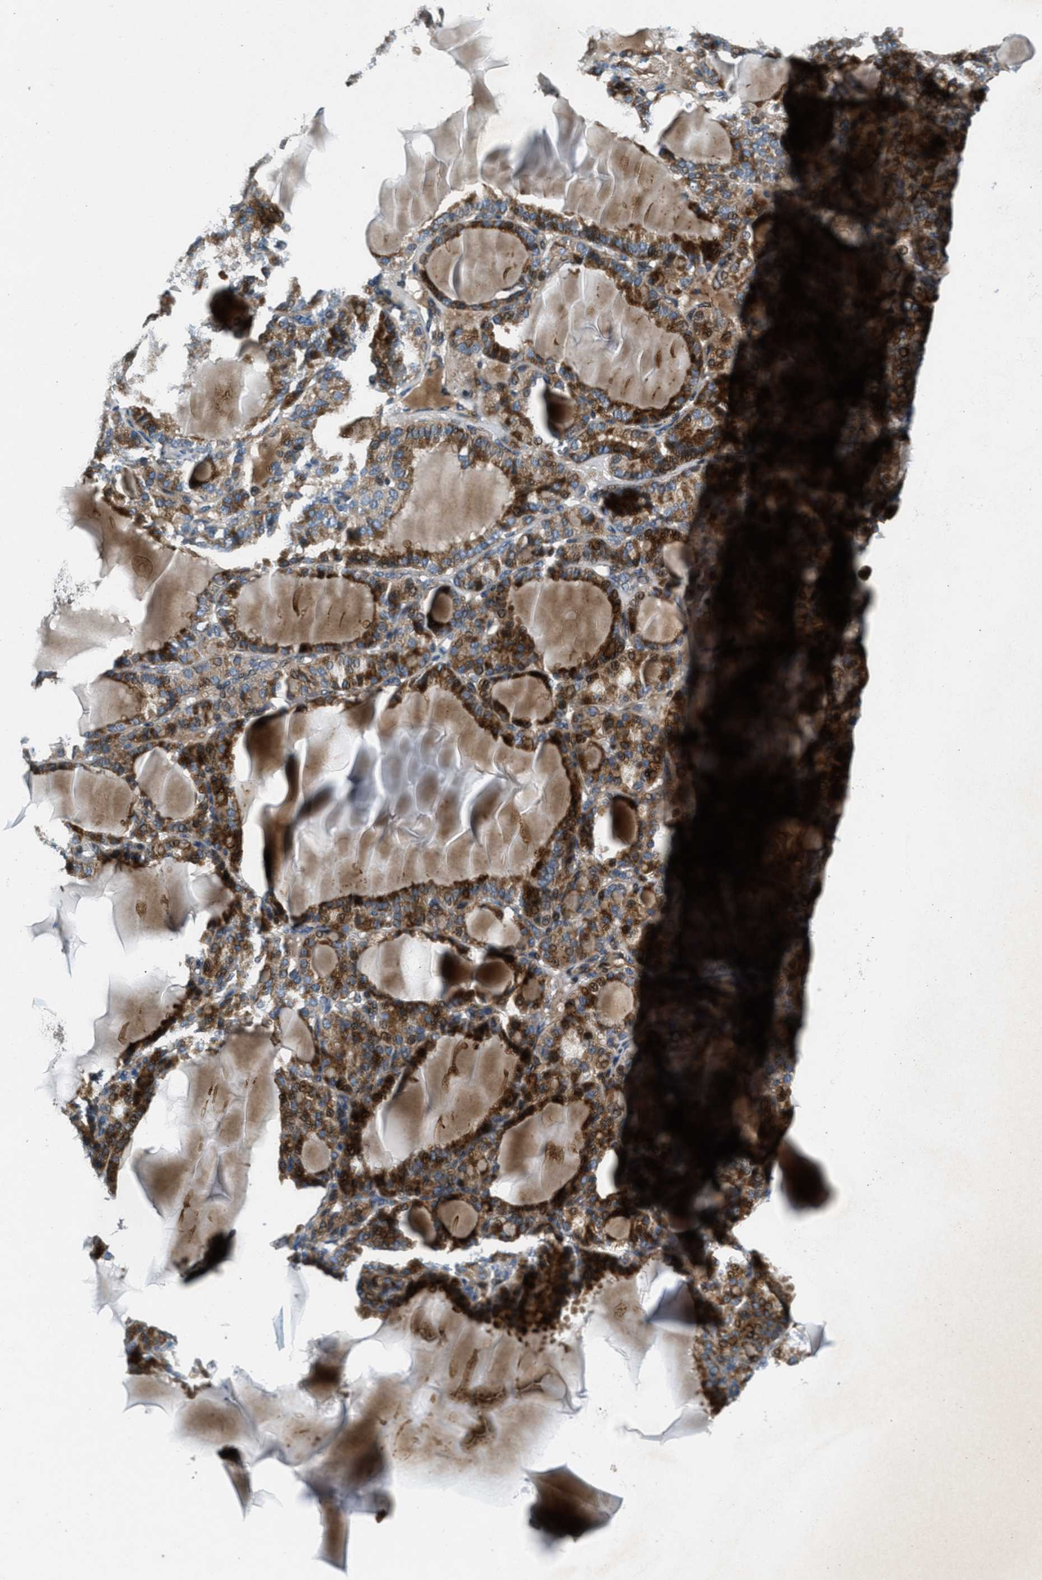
{"staining": {"intensity": "moderate", "quantity": ">75%", "location": "cytoplasmic/membranous"}, "tissue": "thyroid gland", "cell_type": "Glandular cells", "image_type": "normal", "snomed": [{"axis": "morphology", "description": "Normal tissue, NOS"}, {"axis": "topography", "description": "Thyroid gland"}], "caption": "Protein staining by immunohistochemistry reveals moderate cytoplasmic/membranous expression in about >75% of glandular cells in benign thyroid gland. The protein is stained brown, and the nuclei are stained in blue (DAB IHC with brightfield microscopy, high magnification).", "gene": "CLEC2D", "patient": {"sex": "female", "age": 28}}